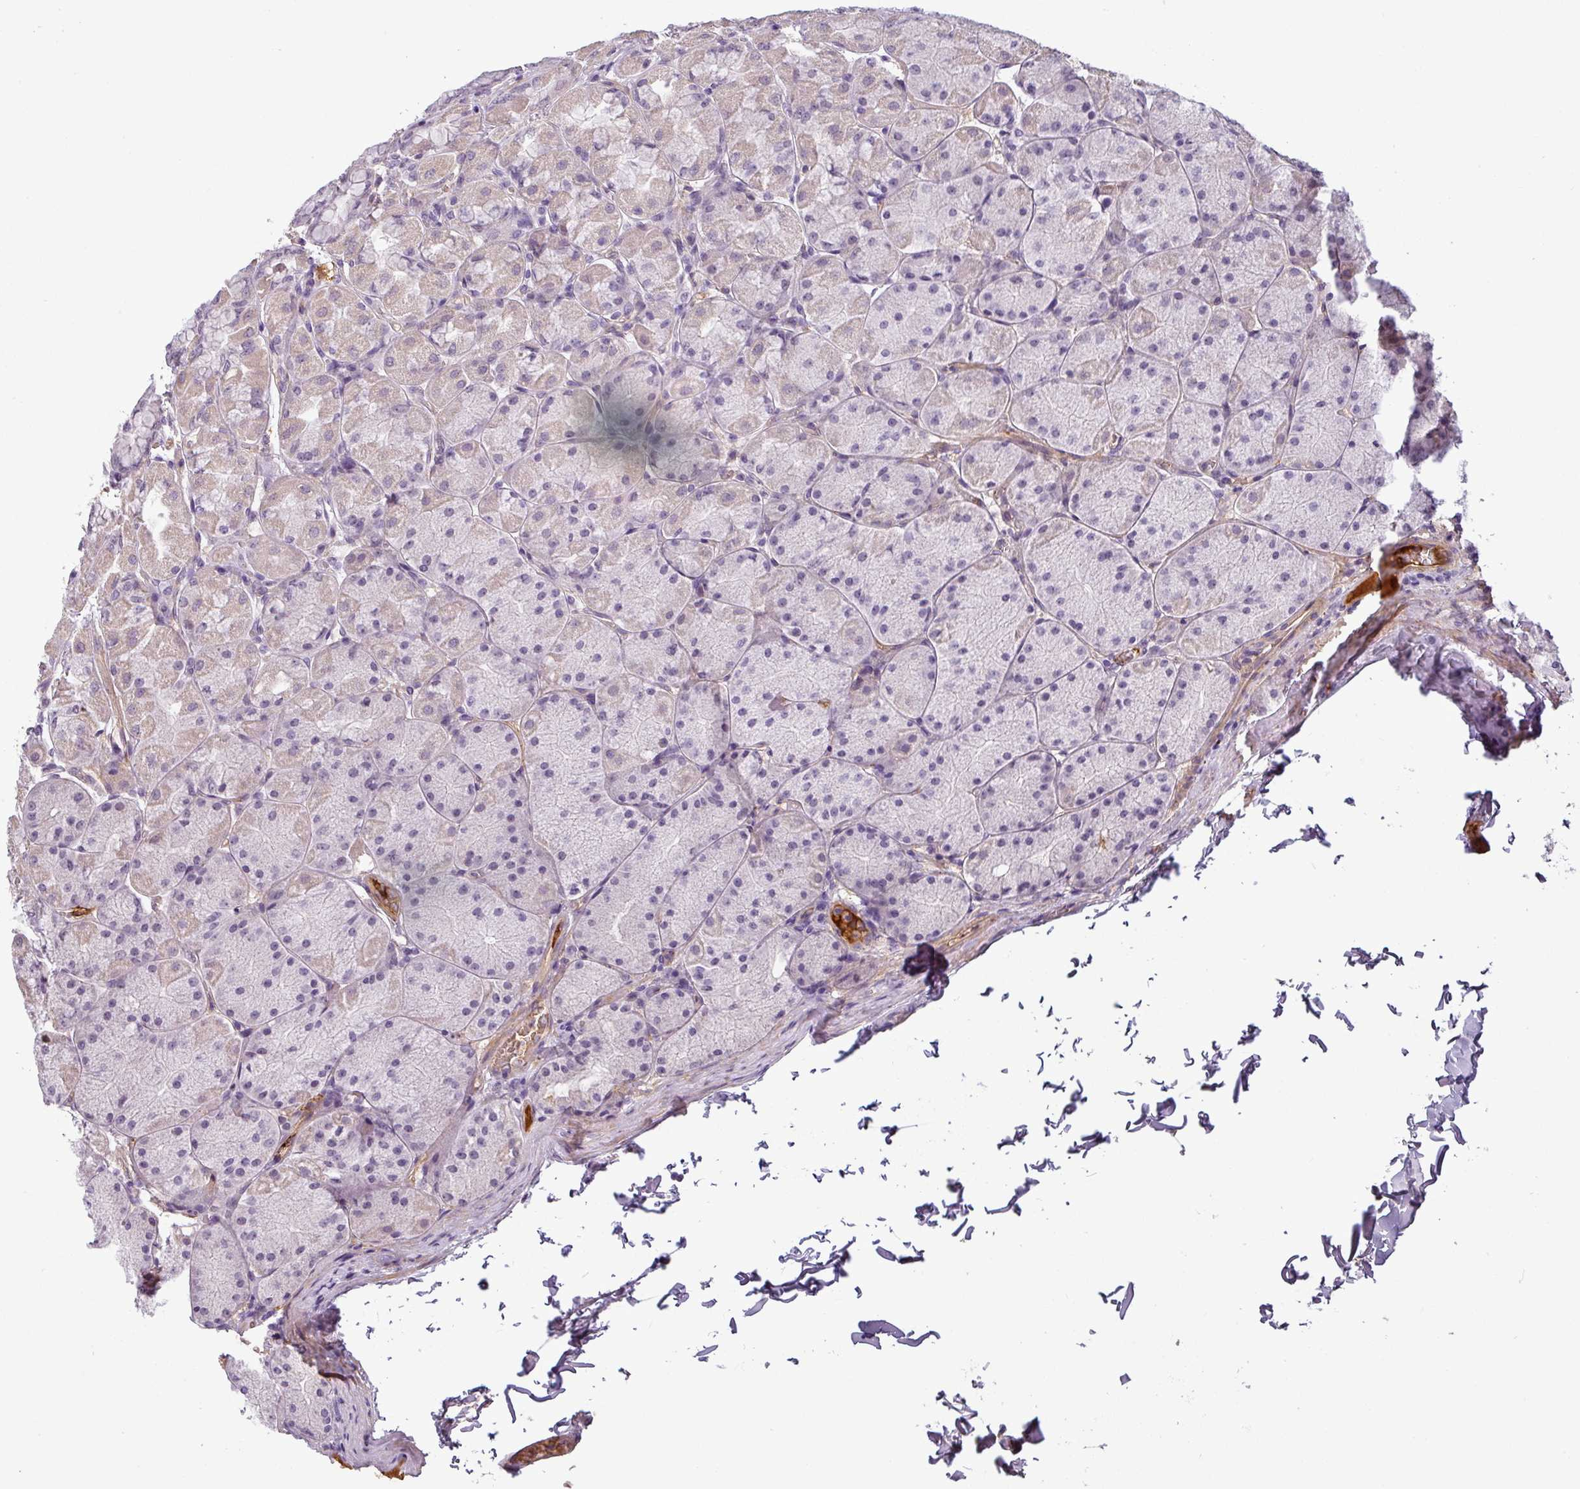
{"staining": {"intensity": "weak", "quantity": "<25%", "location": "cytoplasmic/membranous"}, "tissue": "stomach", "cell_type": "Glandular cells", "image_type": "normal", "snomed": [{"axis": "morphology", "description": "Normal tissue, NOS"}, {"axis": "topography", "description": "Stomach, upper"}], "caption": "This is a photomicrograph of IHC staining of benign stomach, which shows no positivity in glandular cells. (DAB IHC visualized using brightfield microscopy, high magnification).", "gene": "APOC1", "patient": {"sex": "female", "age": 56}}